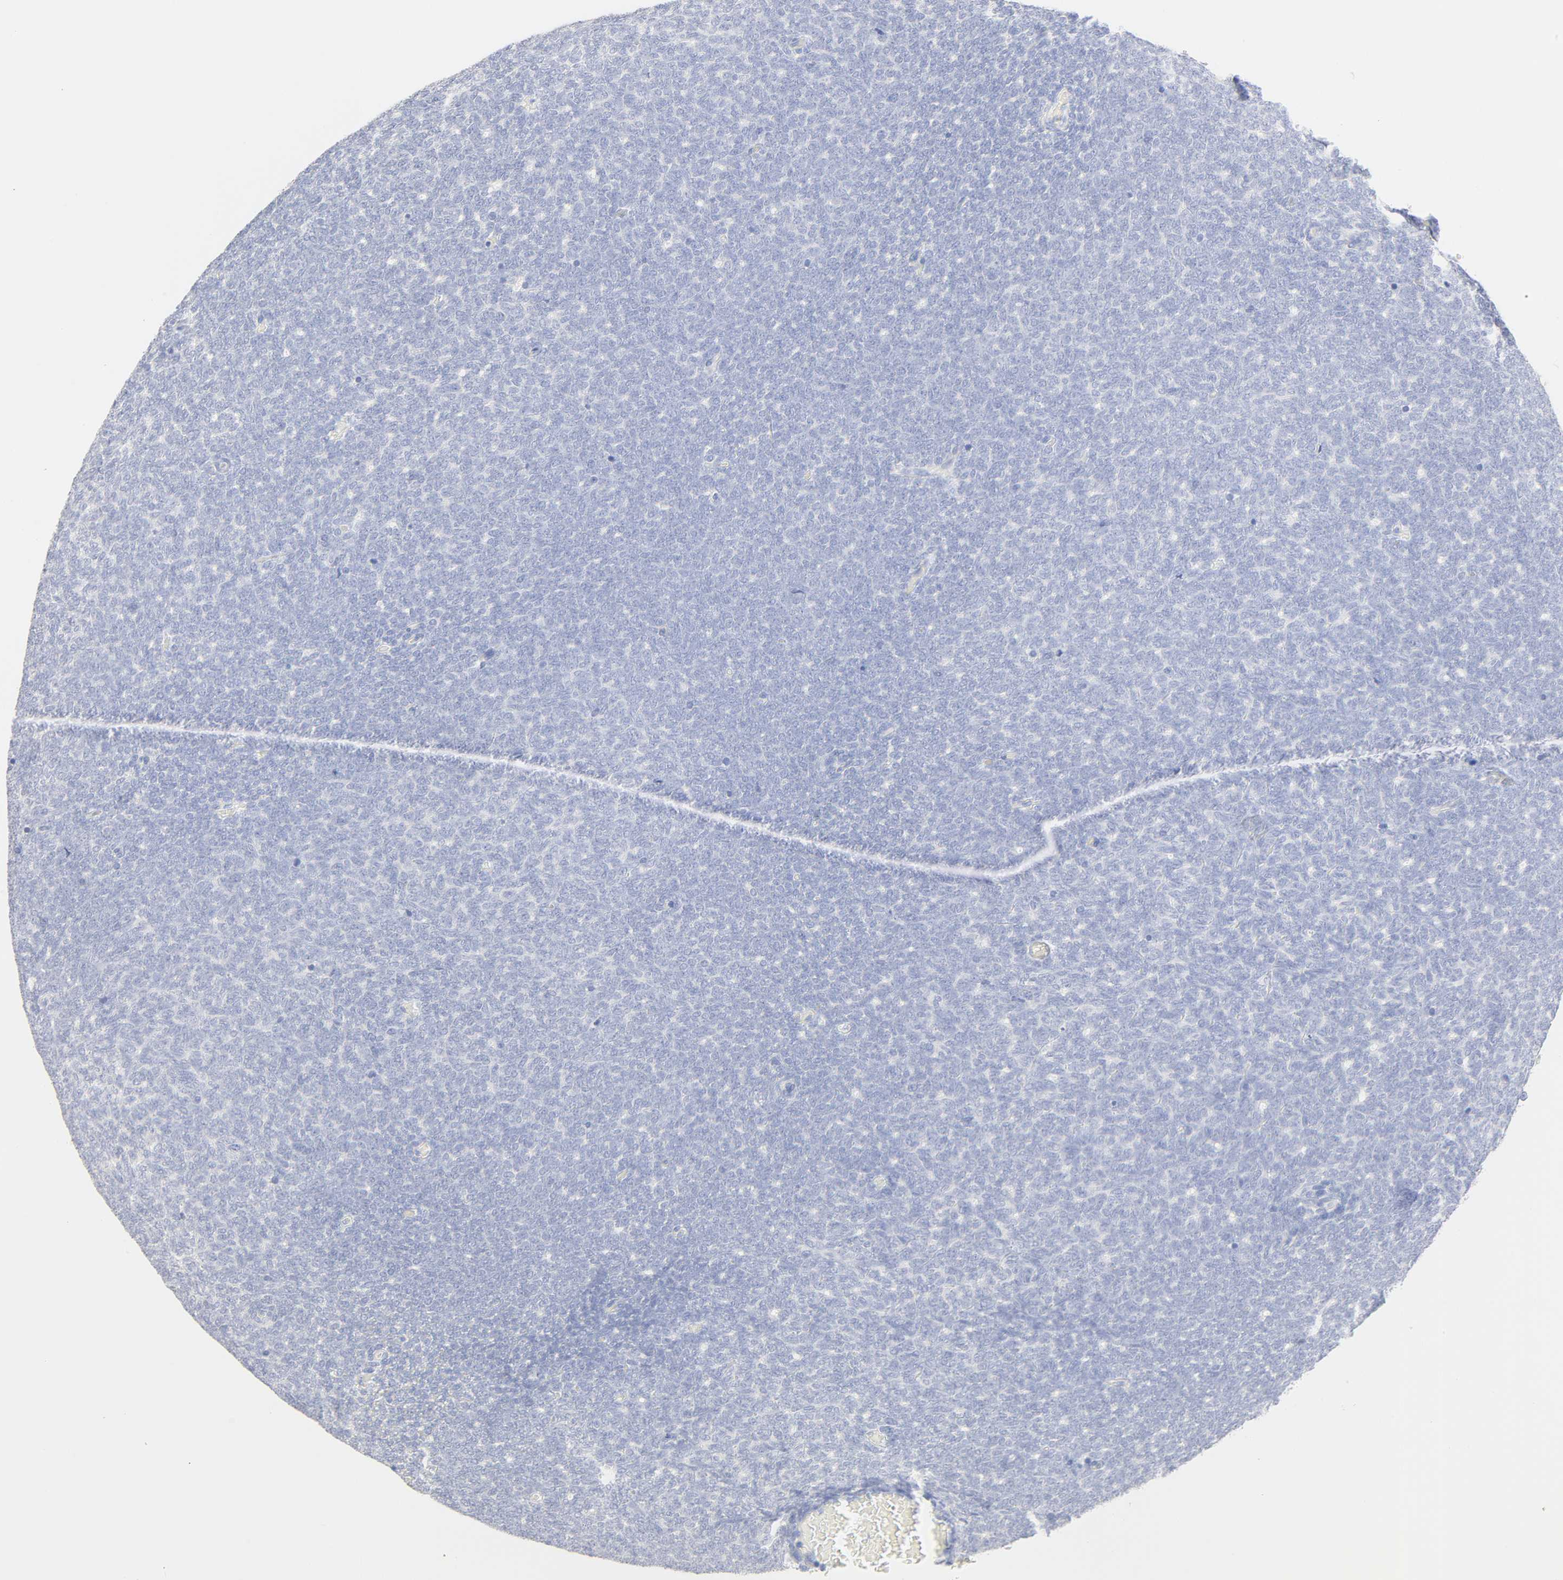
{"staining": {"intensity": "negative", "quantity": "none", "location": "none"}, "tissue": "renal cancer", "cell_type": "Tumor cells", "image_type": "cancer", "snomed": [{"axis": "morphology", "description": "Neoplasm, malignant, NOS"}, {"axis": "topography", "description": "Kidney"}], "caption": "Tumor cells are negative for brown protein staining in renal neoplasm (malignant).", "gene": "SLCO1B3", "patient": {"sex": "male", "age": 28}}